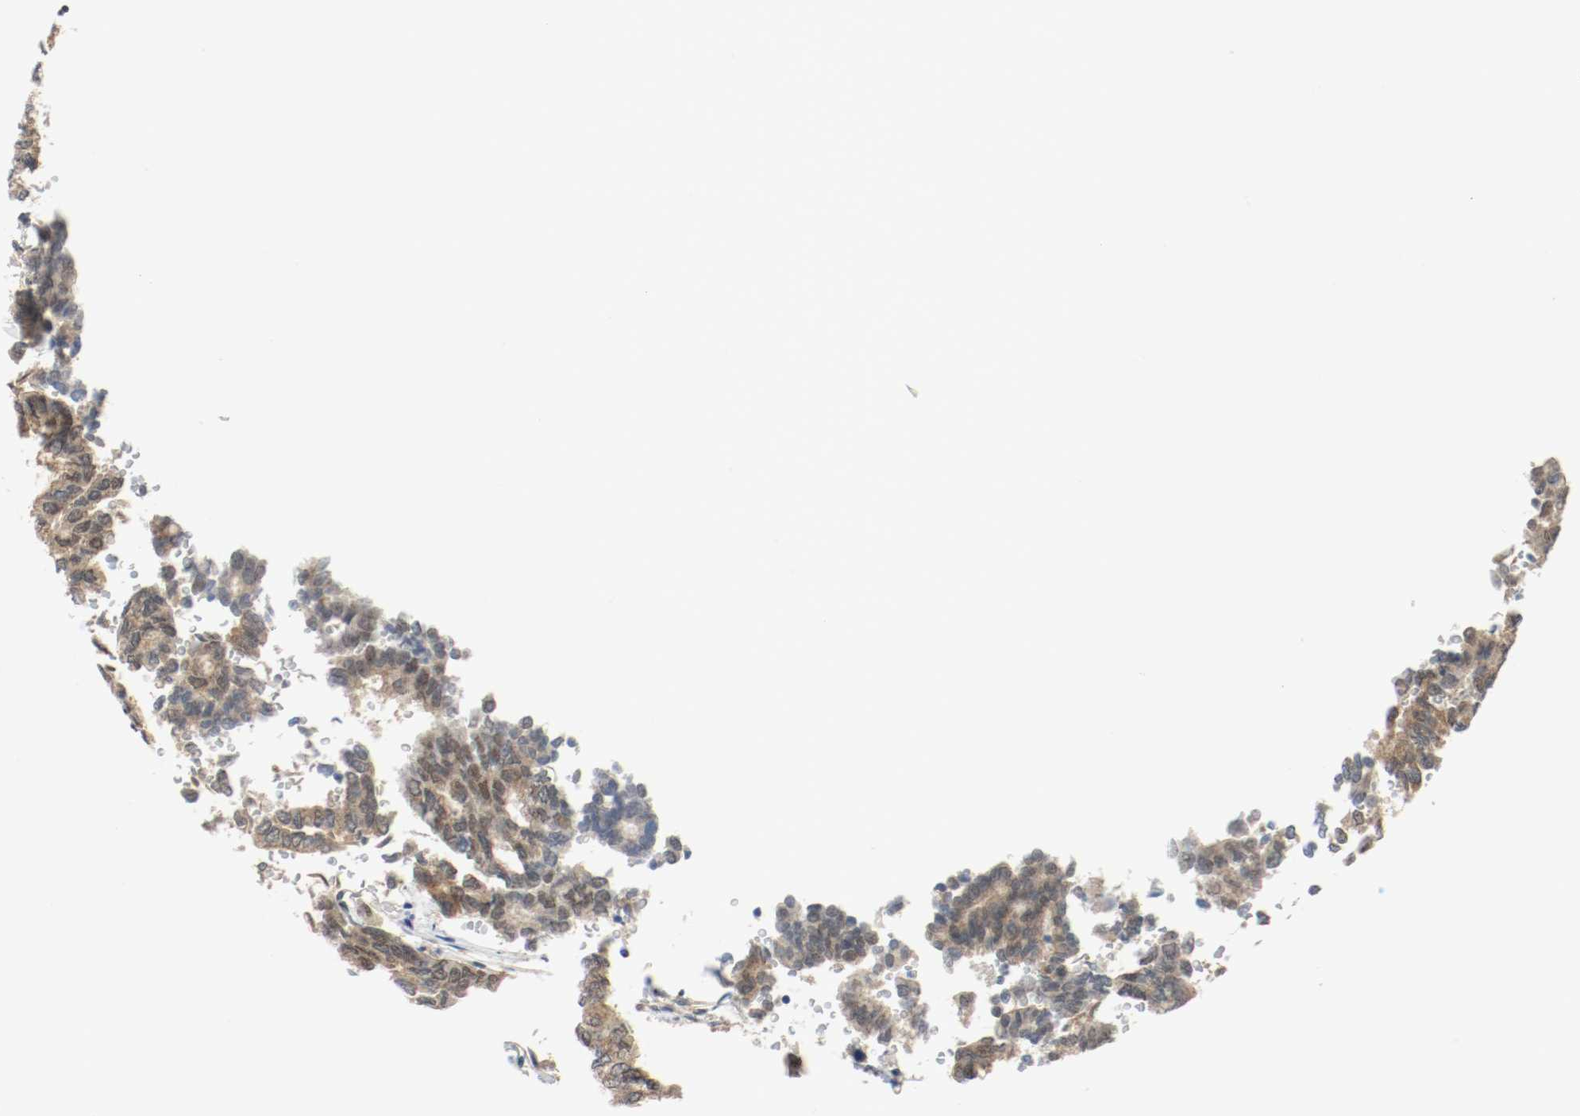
{"staining": {"intensity": "weak", "quantity": ">75%", "location": "cytoplasmic/membranous,nuclear"}, "tissue": "thyroid cancer", "cell_type": "Tumor cells", "image_type": "cancer", "snomed": [{"axis": "morphology", "description": "Papillary adenocarcinoma, NOS"}, {"axis": "topography", "description": "Thyroid gland"}], "caption": "There is low levels of weak cytoplasmic/membranous and nuclear positivity in tumor cells of thyroid cancer, as demonstrated by immunohistochemical staining (brown color).", "gene": "PPME1", "patient": {"sex": "female", "age": 35}}